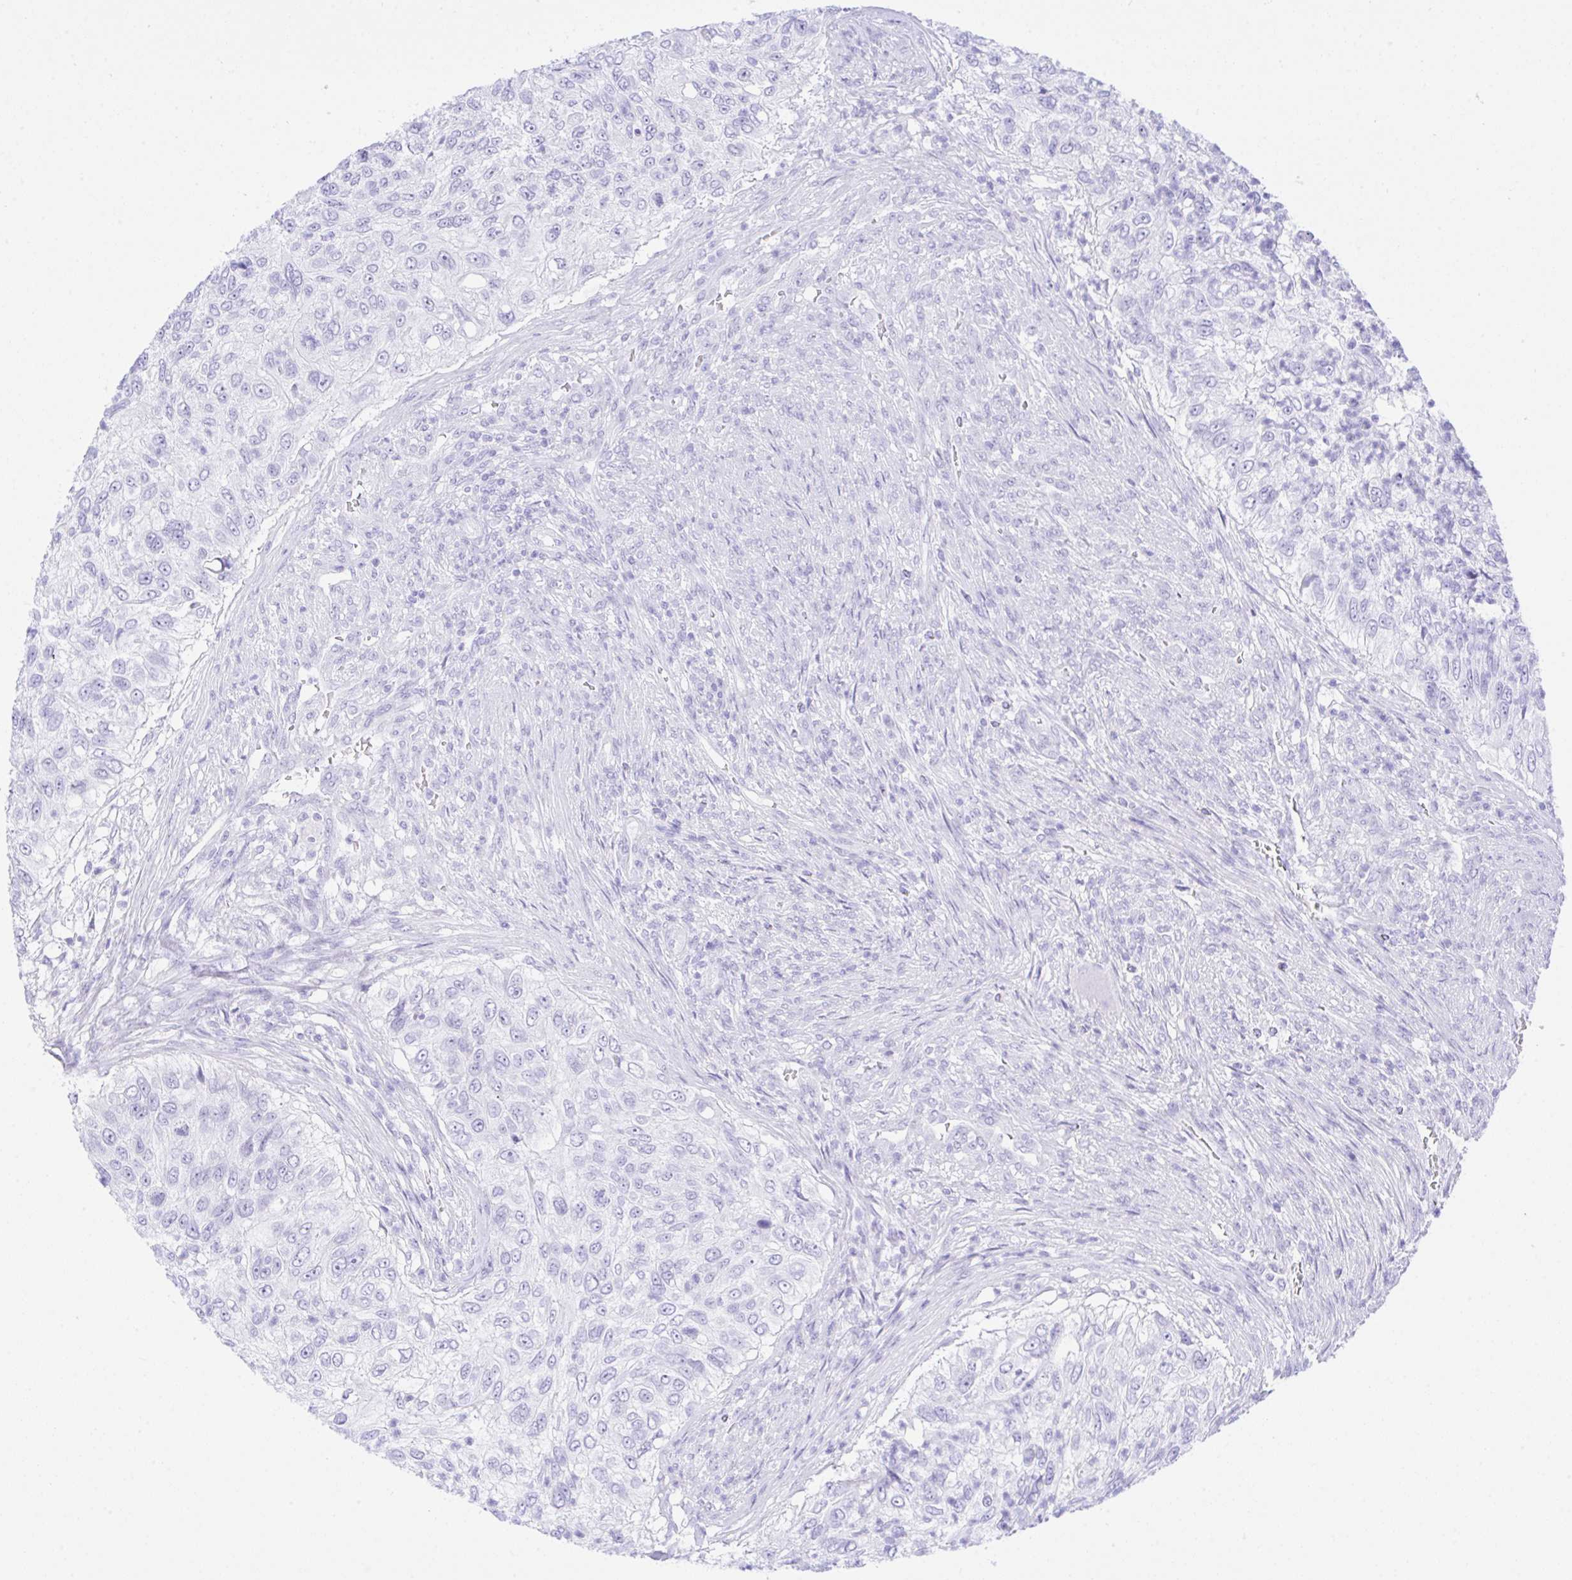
{"staining": {"intensity": "negative", "quantity": "none", "location": "none"}, "tissue": "urothelial cancer", "cell_type": "Tumor cells", "image_type": "cancer", "snomed": [{"axis": "morphology", "description": "Urothelial carcinoma, High grade"}, {"axis": "topography", "description": "Urinary bladder"}], "caption": "Immunohistochemistry (IHC) of human urothelial cancer shows no positivity in tumor cells.", "gene": "SELENOV", "patient": {"sex": "female", "age": 60}}